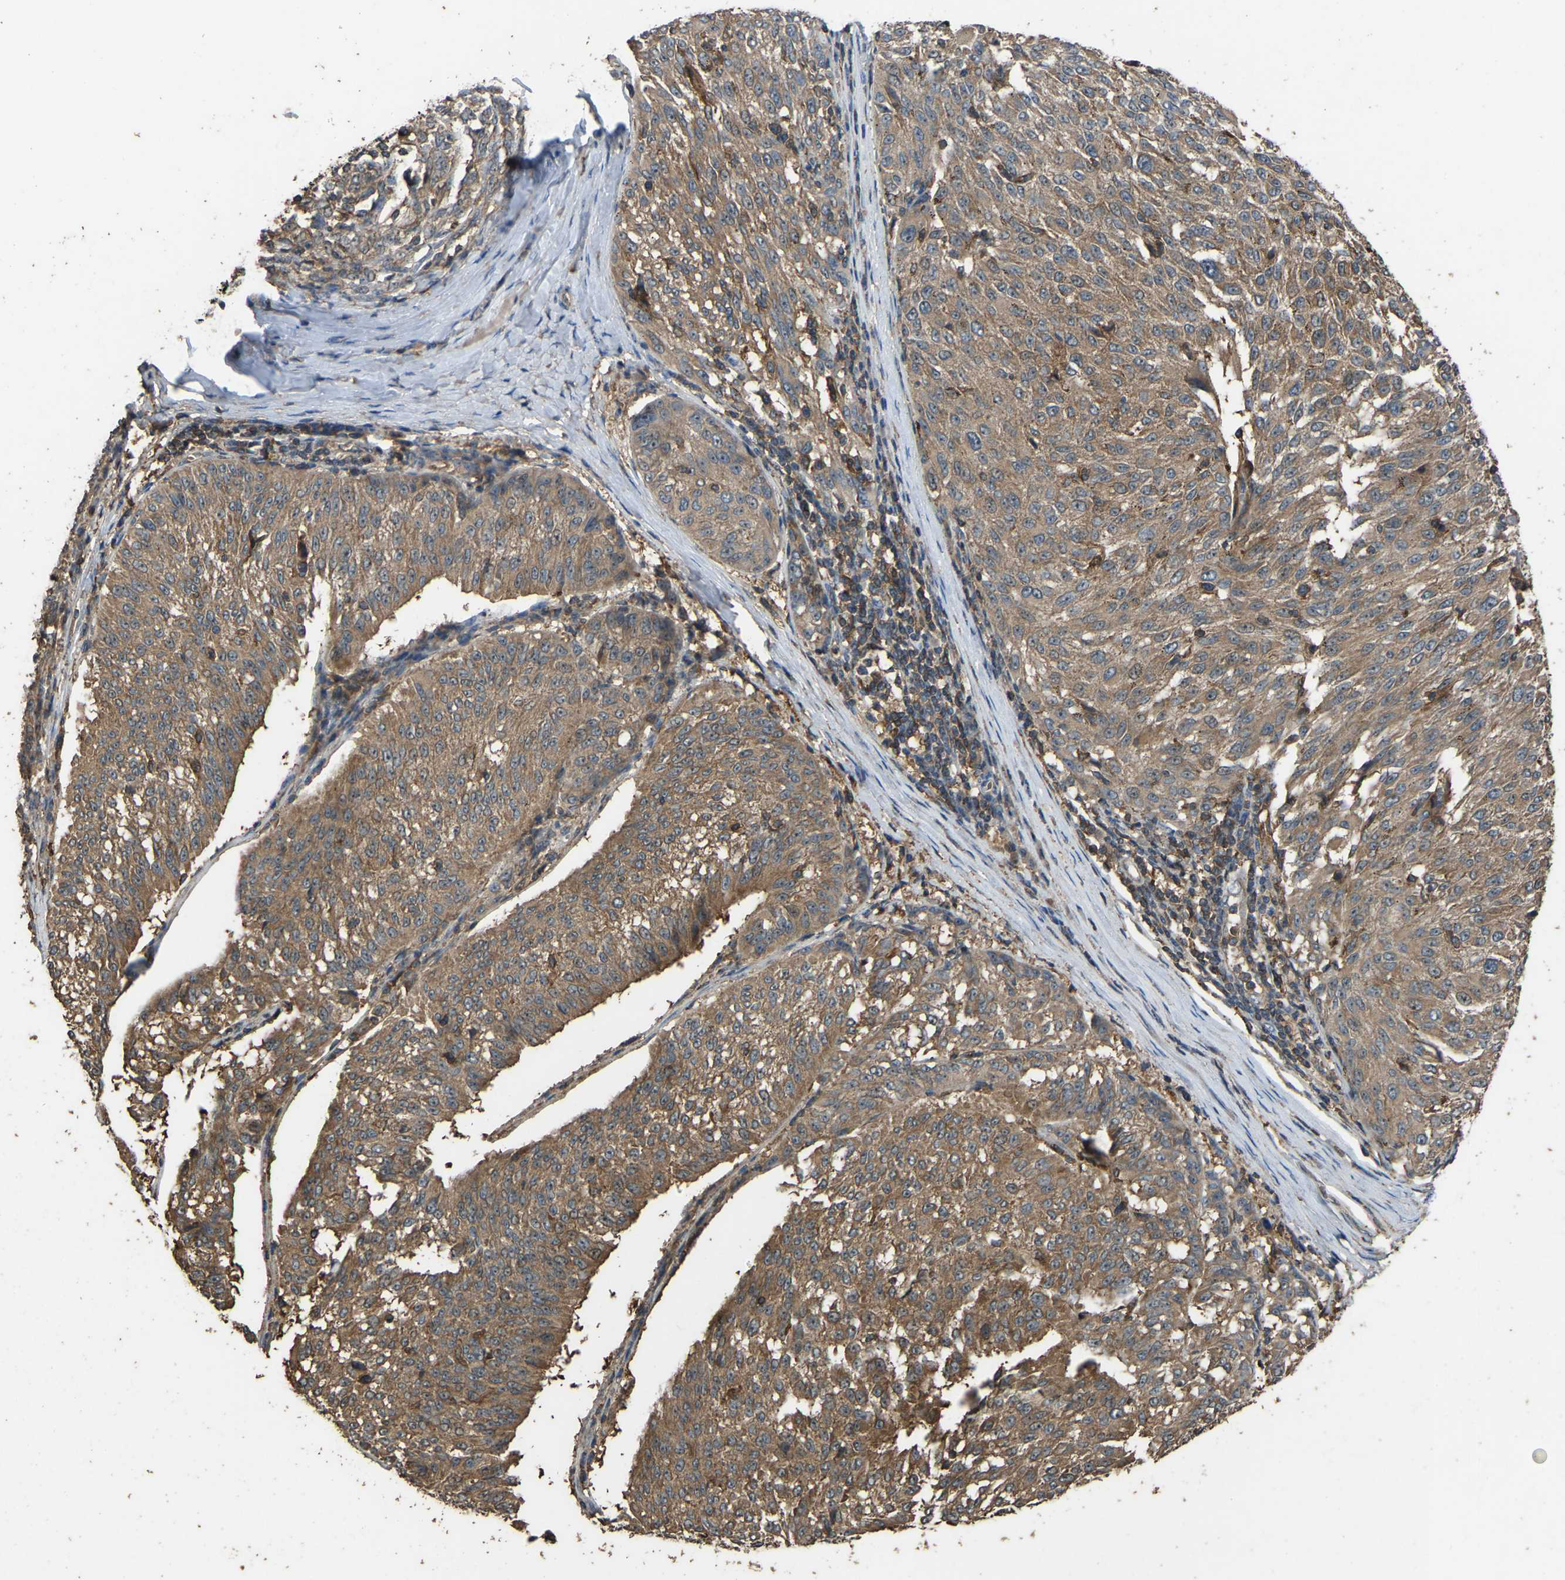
{"staining": {"intensity": "moderate", "quantity": ">75%", "location": "cytoplasmic/membranous"}, "tissue": "melanoma", "cell_type": "Tumor cells", "image_type": "cancer", "snomed": [{"axis": "morphology", "description": "Malignant melanoma, NOS"}, {"axis": "topography", "description": "Skin"}], "caption": "Human malignant melanoma stained with a protein marker exhibits moderate staining in tumor cells.", "gene": "FHIT", "patient": {"sex": "female", "age": 72}}